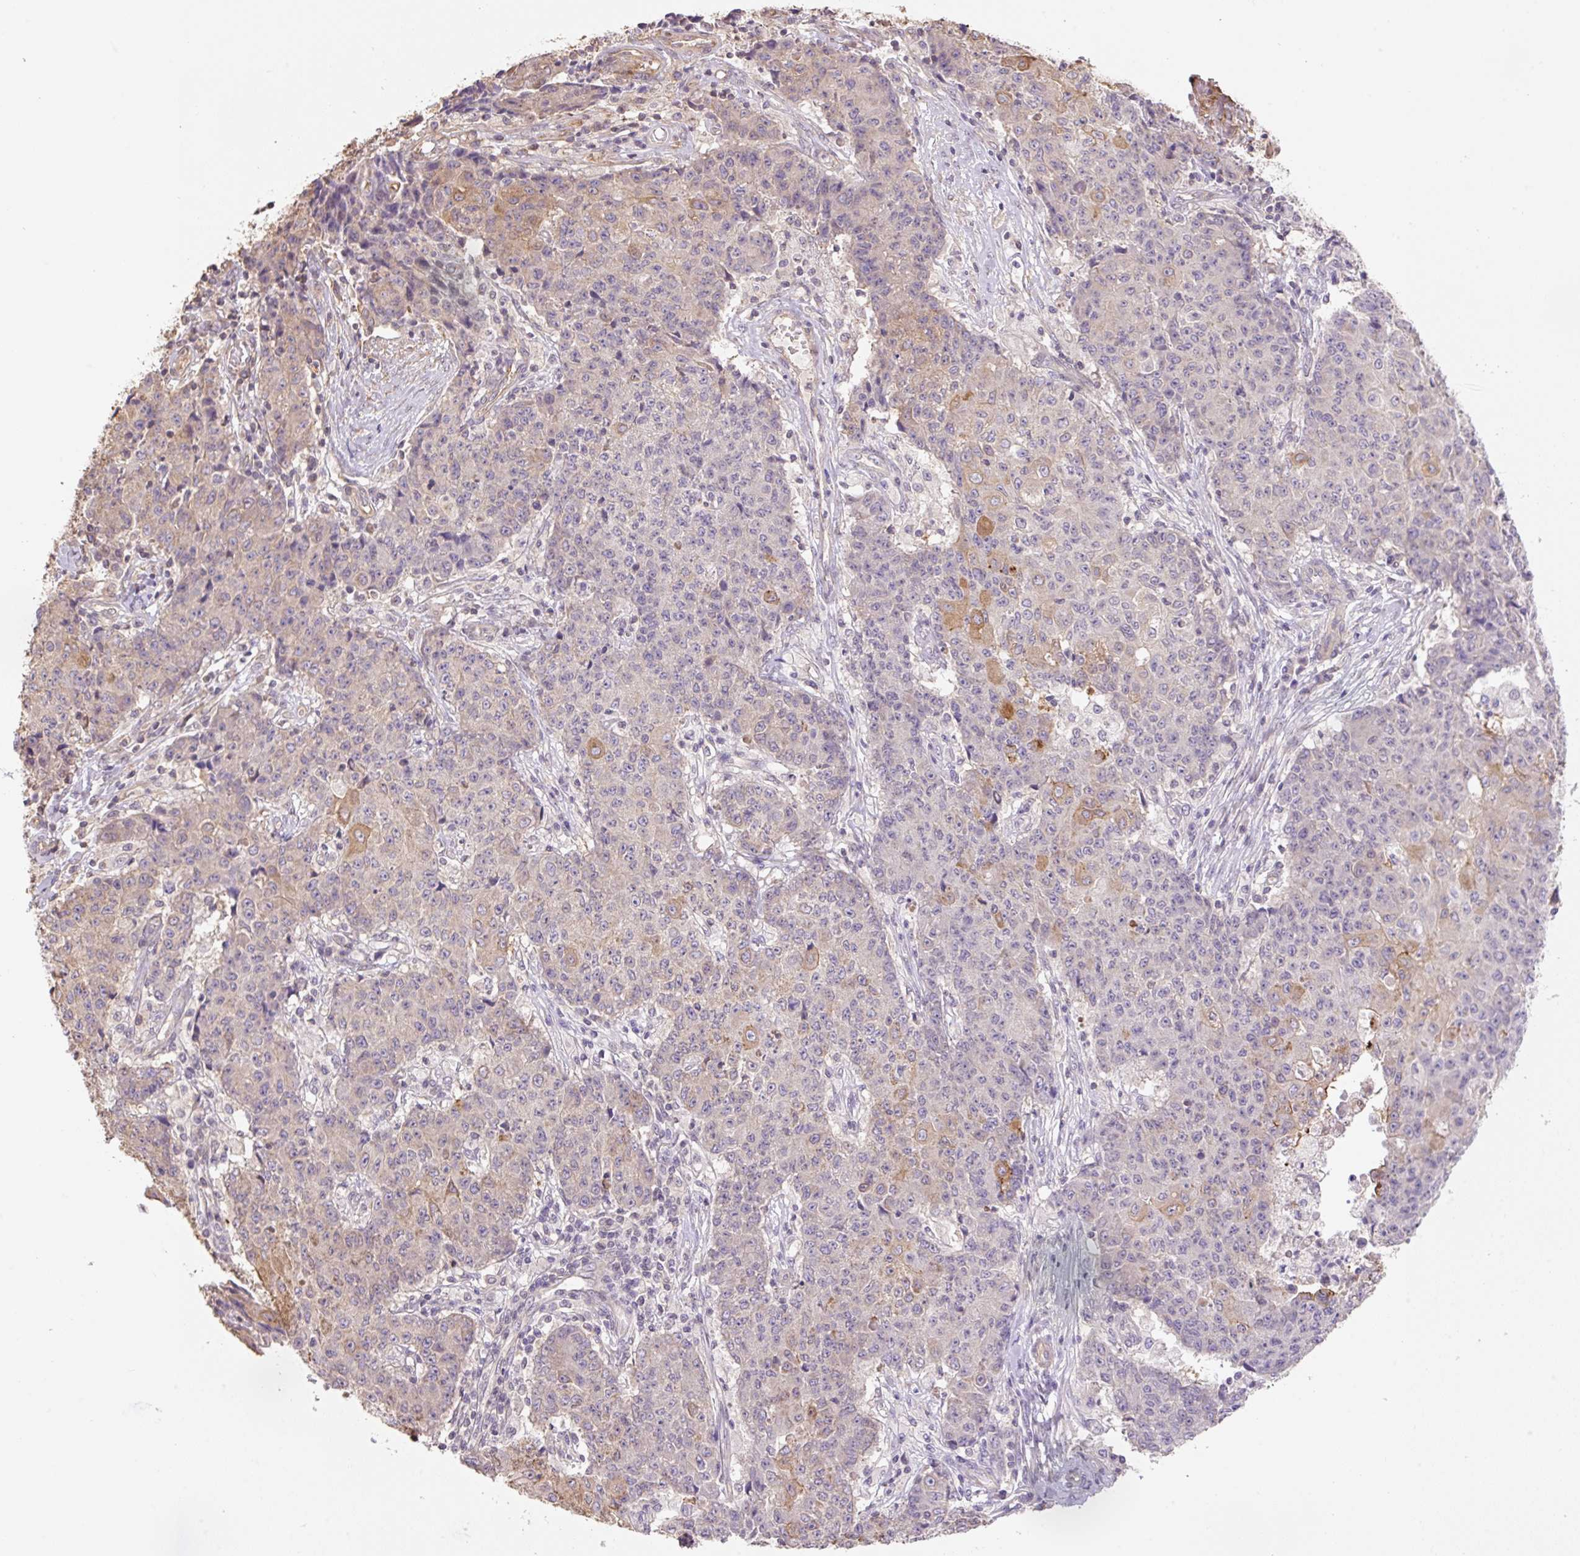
{"staining": {"intensity": "moderate", "quantity": "<25%", "location": "cytoplasmic/membranous"}, "tissue": "ovarian cancer", "cell_type": "Tumor cells", "image_type": "cancer", "snomed": [{"axis": "morphology", "description": "Carcinoma, endometroid"}, {"axis": "topography", "description": "Ovary"}], "caption": "Ovarian endometroid carcinoma was stained to show a protein in brown. There is low levels of moderate cytoplasmic/membranous expression in approximately <25% of tumor cells.", "gene": "COX8A", "patient": {"sex": "female", "age": 42}}